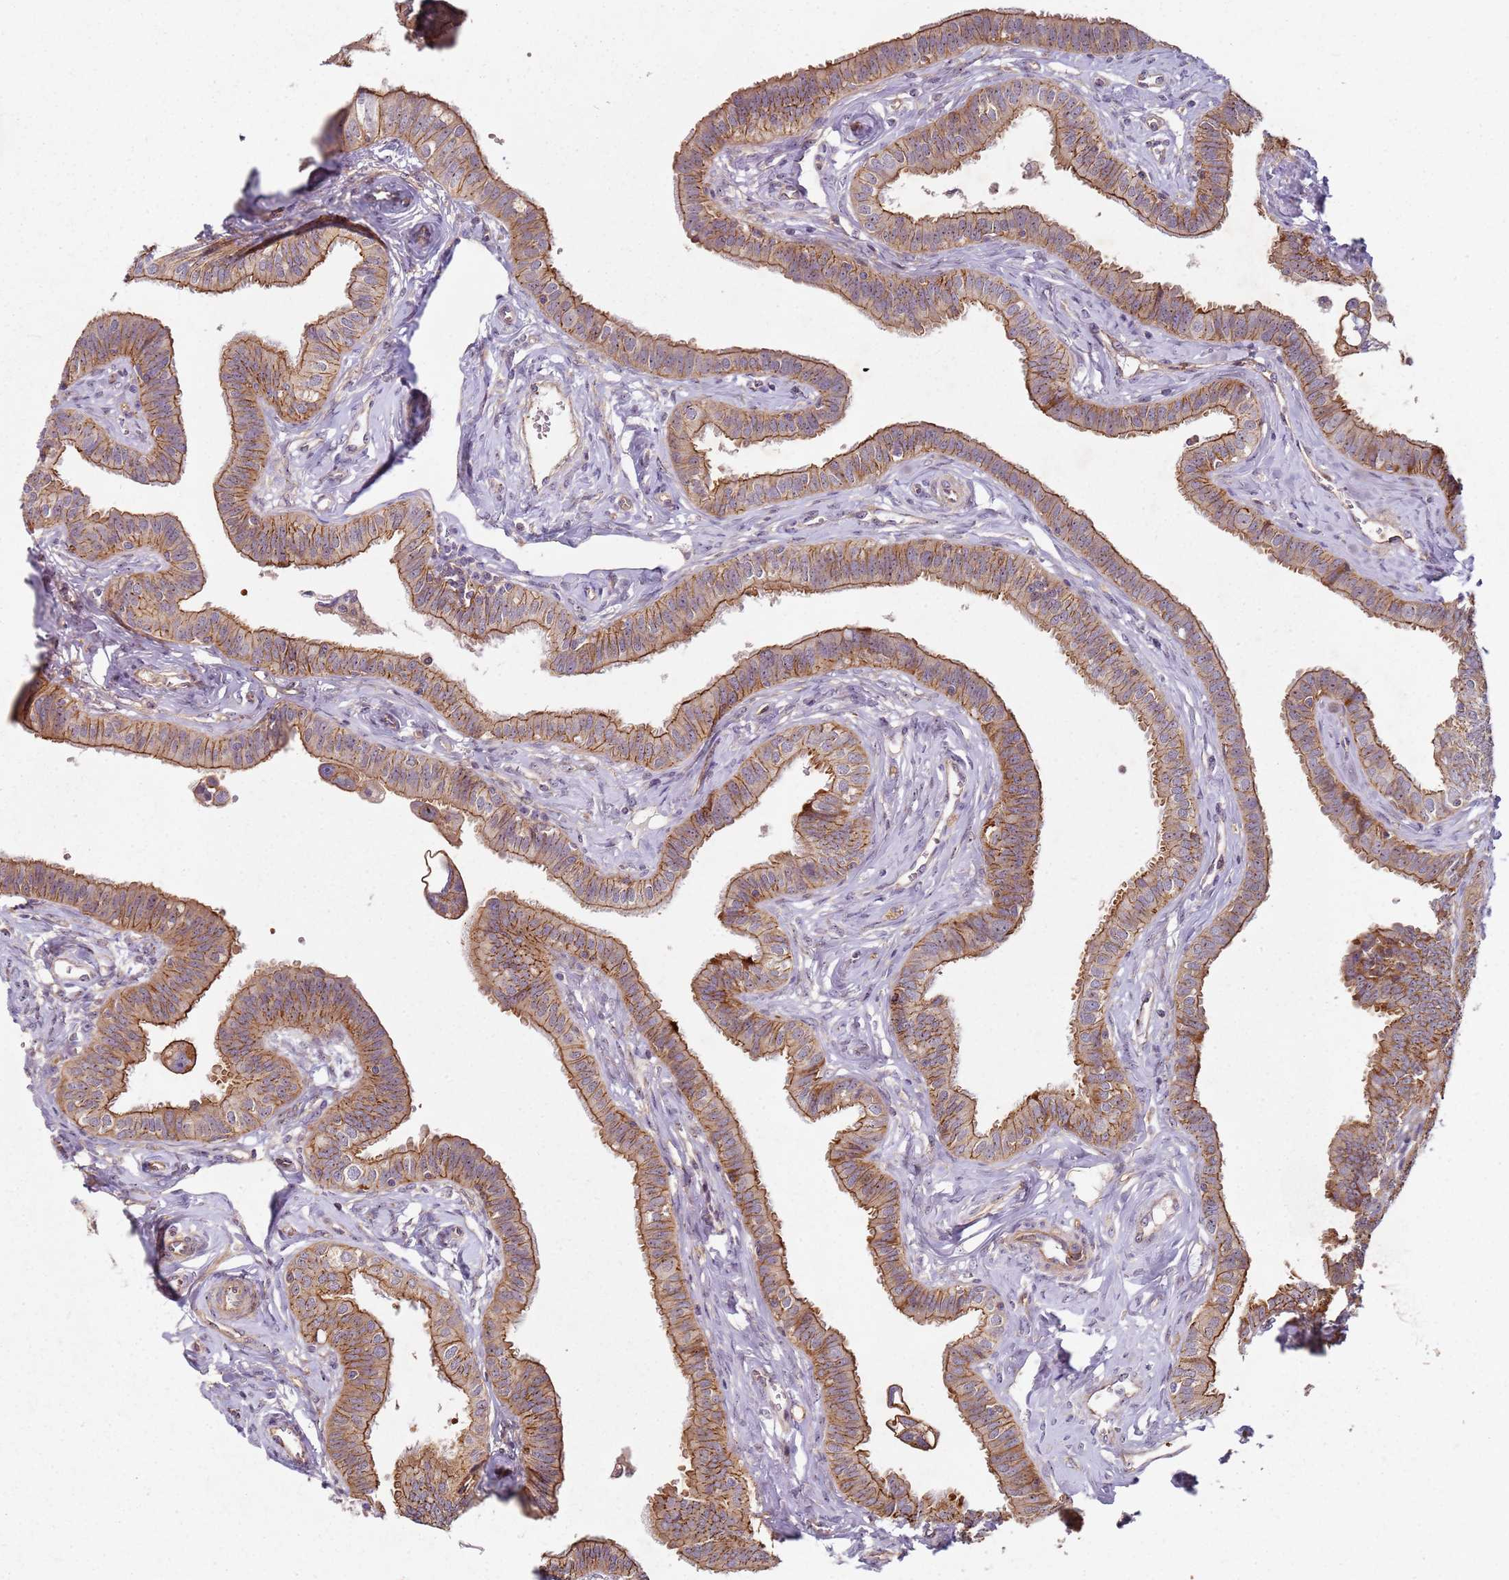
{"staining": {"intensity": "moderate", "quantity": ">75%", "location": "cytoplasmic/membranous"}, "tissue": "fallopian tube", "cell_type": "Glandular cells", "image_type": "normal", "snomed": [{"axis": "morphology", "description": "Normal tissue, NOS"}, {"axis": "morphology", "description": "Carcinoma, NOS"}, {"axis": "topography", "description": "Fallopian tube"}, {"axis": "topography", "description": "Ovary"}], "caption": "Protein expression analysis of normal human fallopian tube reveals moderate cytoplasmic/membranous staining in approximately >75% of glandular cells. (Stains: DAB (3,3'-diaminobenzidine) in brown, nuclei in blue, Microscopy: brightfield microscopy at high magnification).", "gene": "C2CD4B", "patient": {"sex": "female", "age": 59}}